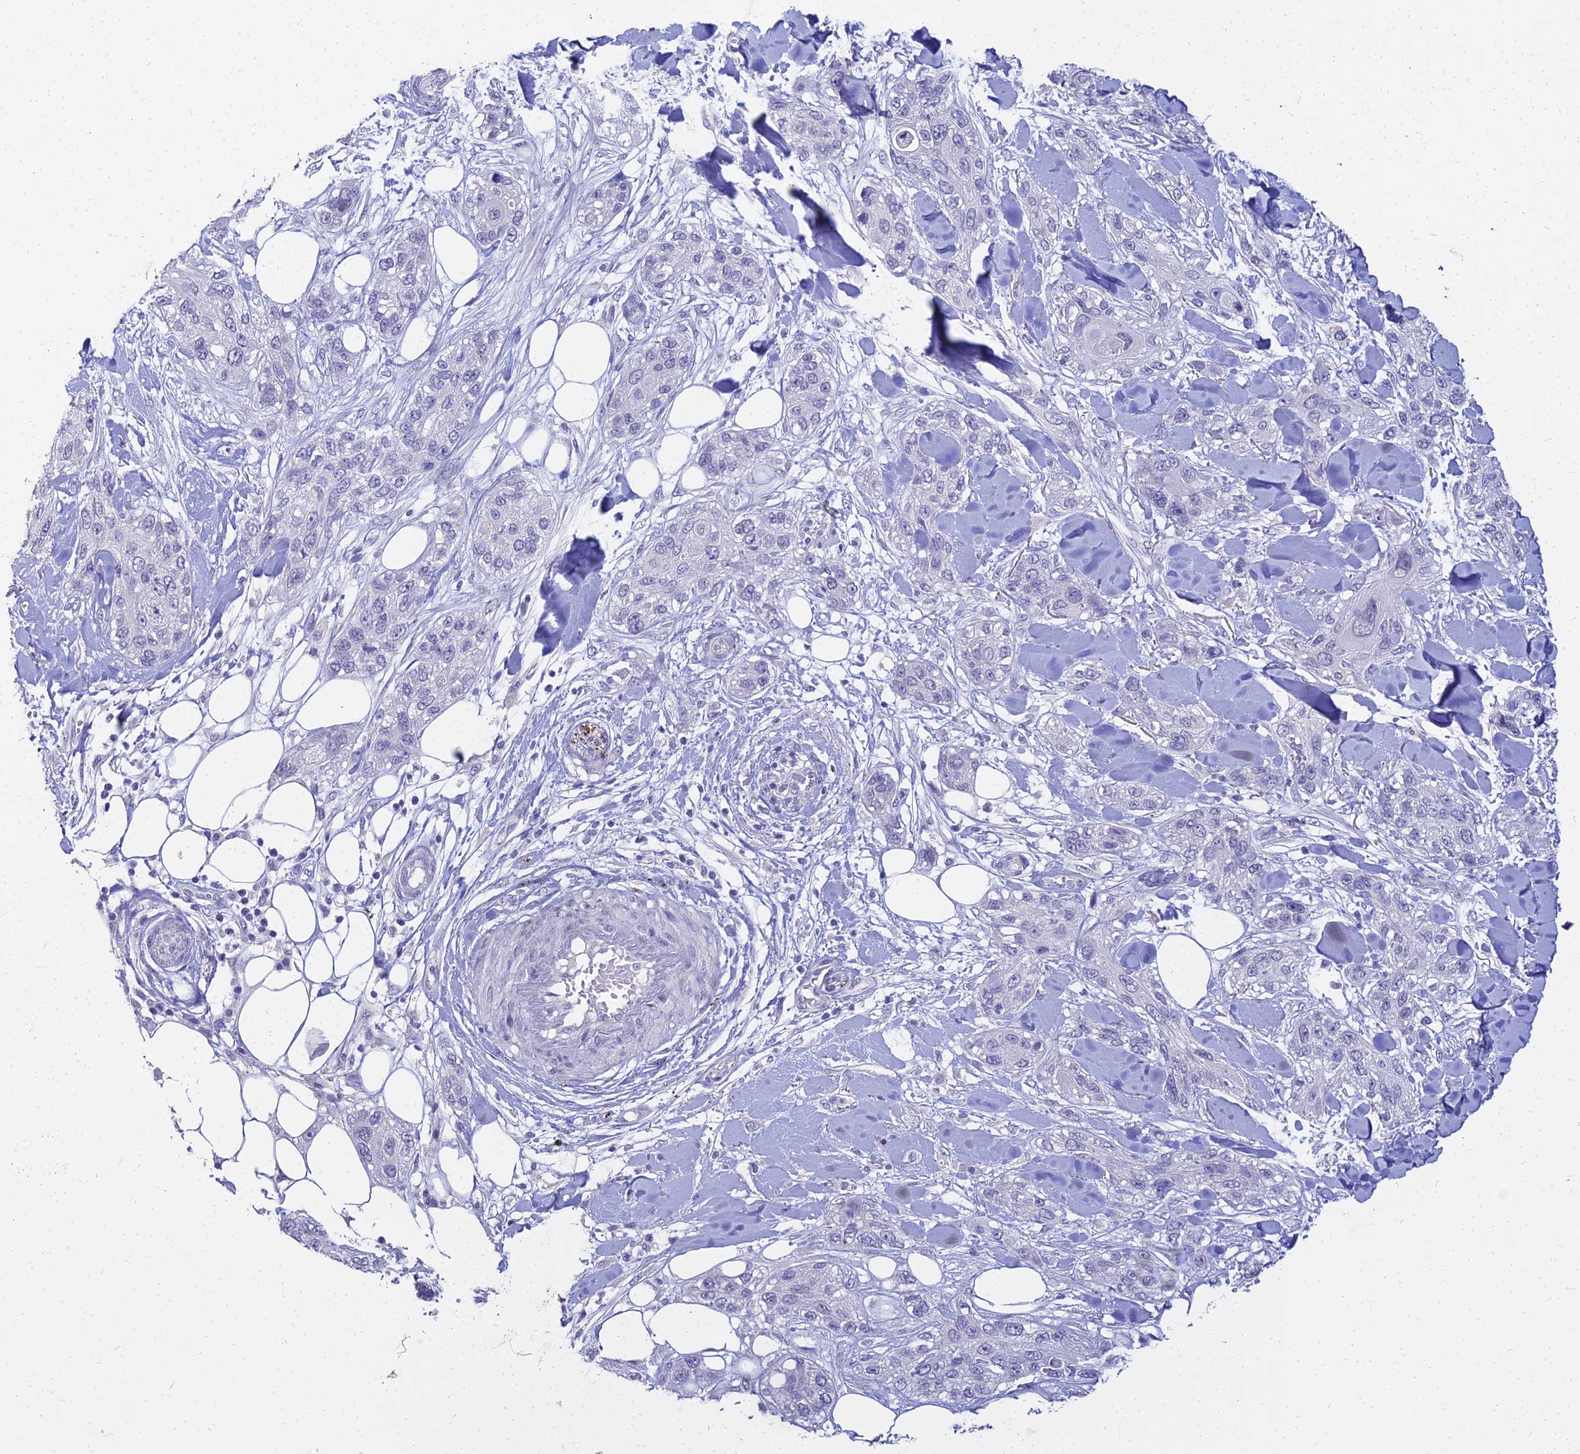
{"staining": {"intensity": "negative", "quantity": "none", "location": "none"}, "tissue": "skin cancer", "cell_type": "Tumor cells", "image_type": "cancer", "snomed": [{"axis": "morphology", "description": "Normal tissue, NOS"}, {"axis": "morphology", "description": "Squamous cell carcinoma, NOS"}, {"axis": "topography", "description": "Skin"}], "caption": "The immunohistochemistry (IHC) image has no significant staining in tumor cells of skin cancer tissue.", "gene": "NPY", "patient": {"sex": "male", "age": 72}}